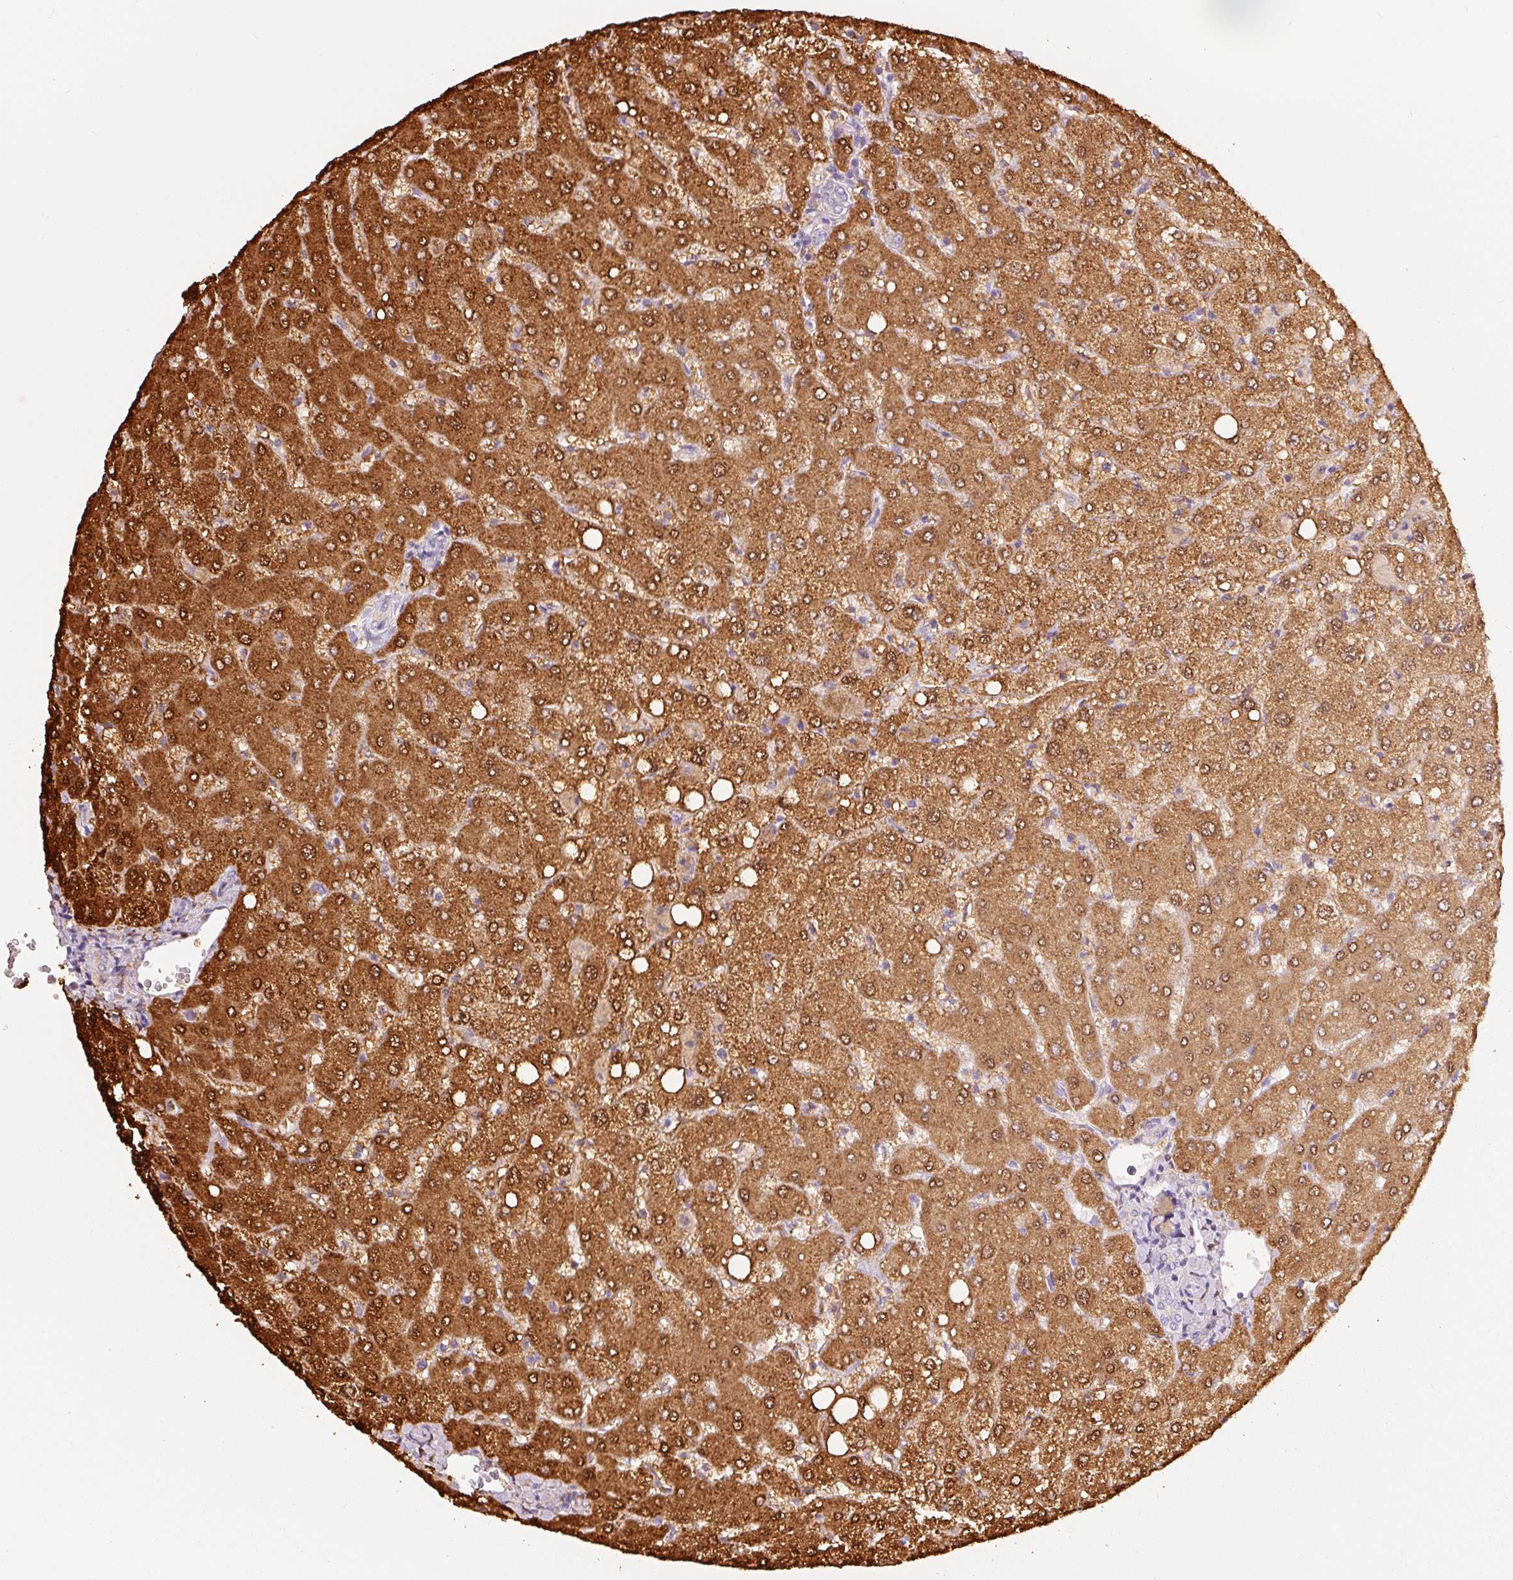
{"staining": {"intensity": "negative", "quantity": "none", "location": "none"}, "tissue": "liver", "cell_type": "Cholangiocytes", "image_type": "normal", "snomed": [{"axis": "morphology", "description": "Normal tissue, NOS"}, {"axis": "topography", "description": "Liver"}], "caption": "The image displays no significant positivity in cholangiocytes of liver. (IHC, brightfield microscopy, high magnification).", "gene": "IQGAP2", "patient": {"sex": "female", "age": 54}}